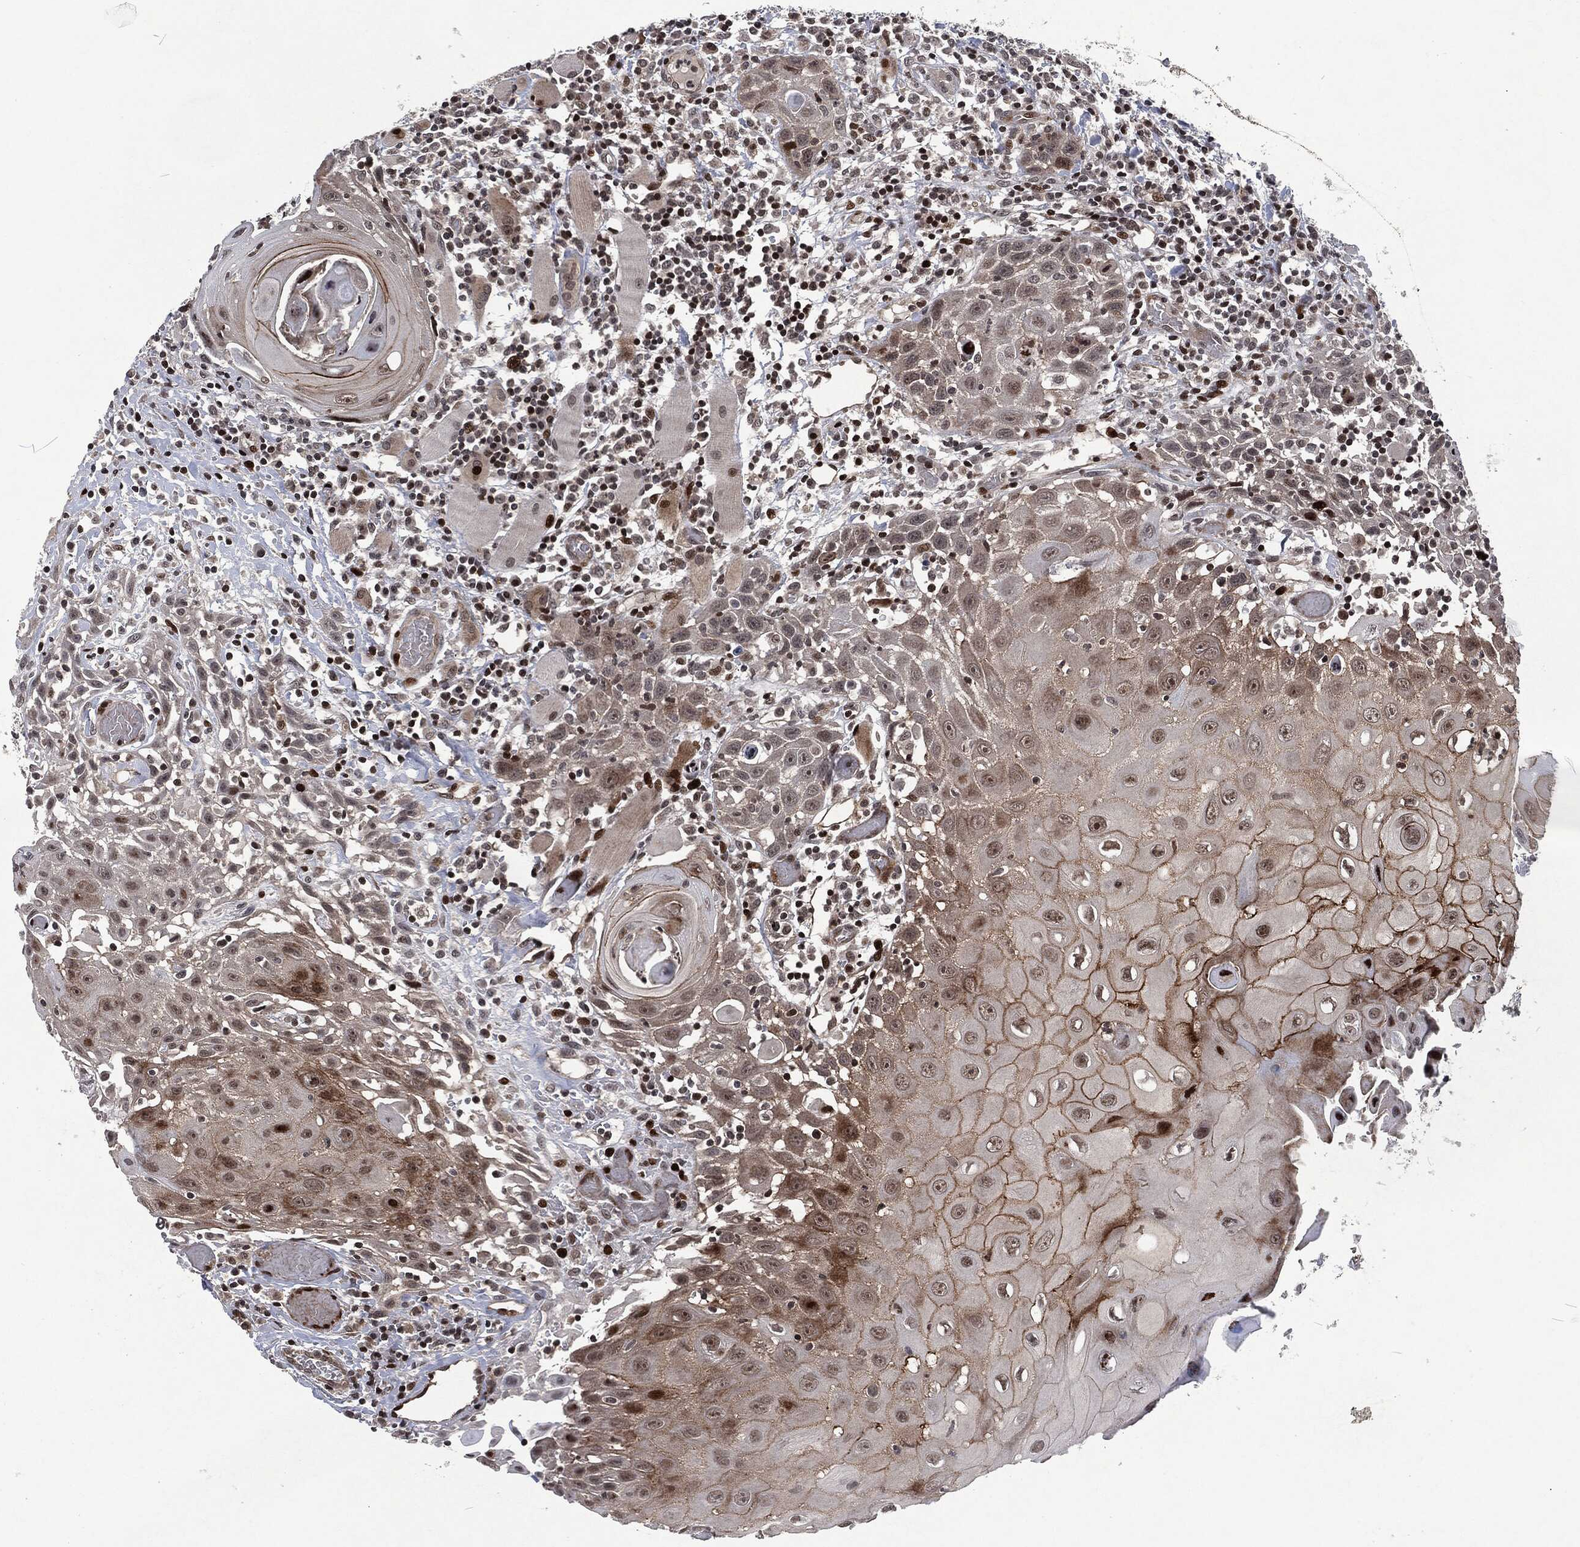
{"staining": {"intensity": "negative", "quantity": "none", "location": "none"}, "tissue": "head and neck cancer", "cell_type": "Tumor cells", "image_type": "cancer", "snomed": [{"axis": "morphology", "description": "Normal tissue, NOS"}, {"axis": "morphology", "description": "Squamous cell carcinoma, NOS"}, {"axis": "topography", "description": "Oral tissue"}, {"axis": "topography", "description": "Head-Neck"}], "caption": "Photomicrograph shows no significant protein staining in tumor cells of head and neck cancer.", "gene": "EGFR", "patient": {"sex": "male", "age": 71}}